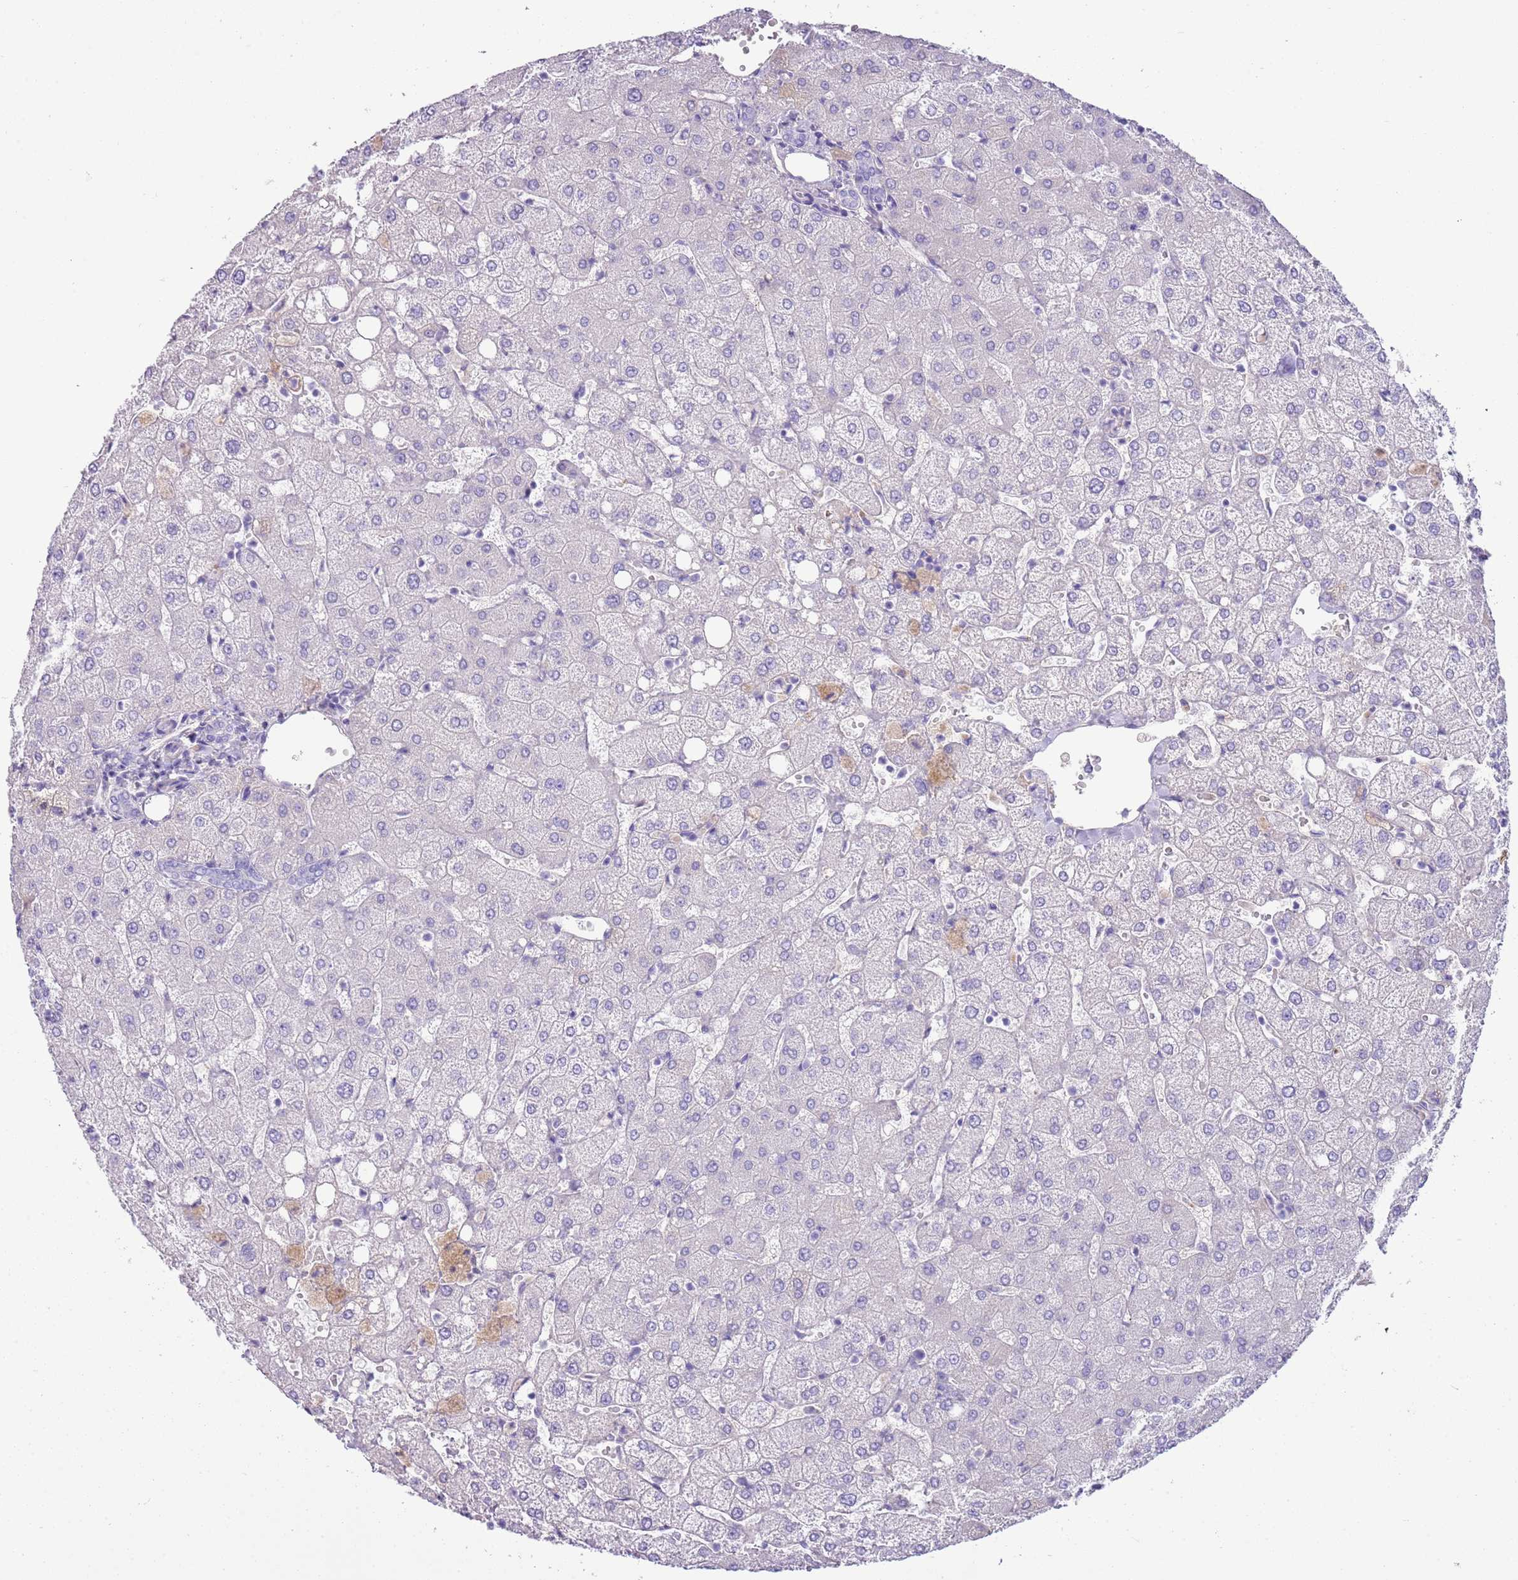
{"staining": {"intensity": "negative", "quantity": "none", "location": "none"}, "tissue": "liver", "cell_type": "Cholangiocytes", "image_type": "normal", "snomed": [{"axis": "morphology", "description": "Normal tissue, NOS"}, {"axis": "topography", "description": "Liver"}], "caption": "Cholangiocytes show no significant protein expression in unremarkable liver. (Stains: DAB immunohistochemistry with hematoxylin counter stain, Microscopy: brightfield microscopy at high magnification).", "gene": "IGKV3", "patient": {"sex": "female", "age": 54}}